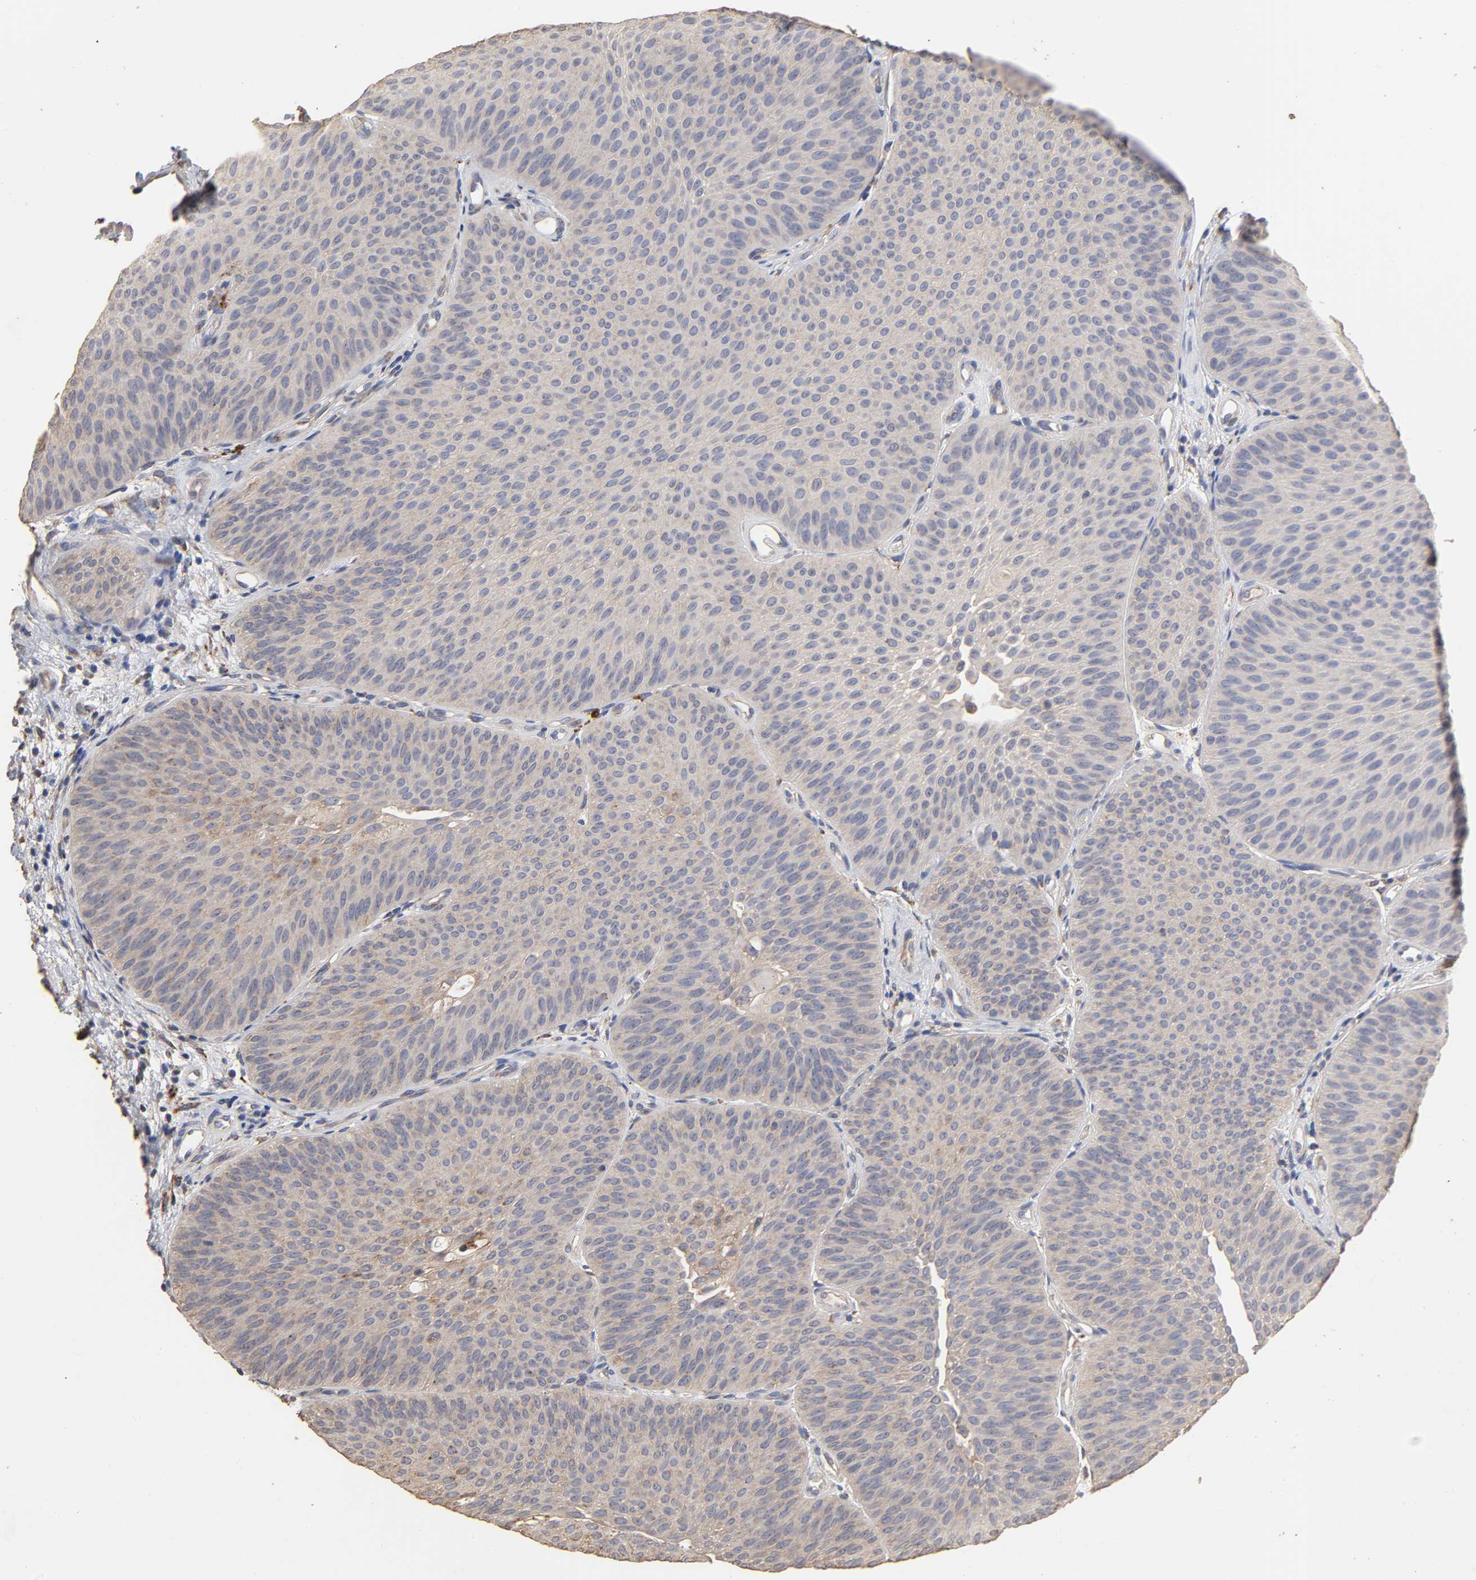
{"staining": {"intensity": "weak", "quantity": ">75%", "location": "cytoplasmic/membranous"}, "tissue": "urothelial cancer", "cell_type": "Tumor cells", "image_type": "cancer", "snomed": [{"axis": "morphology", "description": "Urothelial carcinoma, Low grade"}, {"axis": "topography", "description": "Urinary bladder"}], "caption": "DAB immunohistochemical staining of low-grade urothelial carcinoma shows weak cytoplasmic/membranous protein expression in about >75% of tumor cells. (brown staining indicates protein expression, while blue staining denotes nuclei).", "gene": "EIF4G2", "patient": {"sex": "female", "age": 60}}